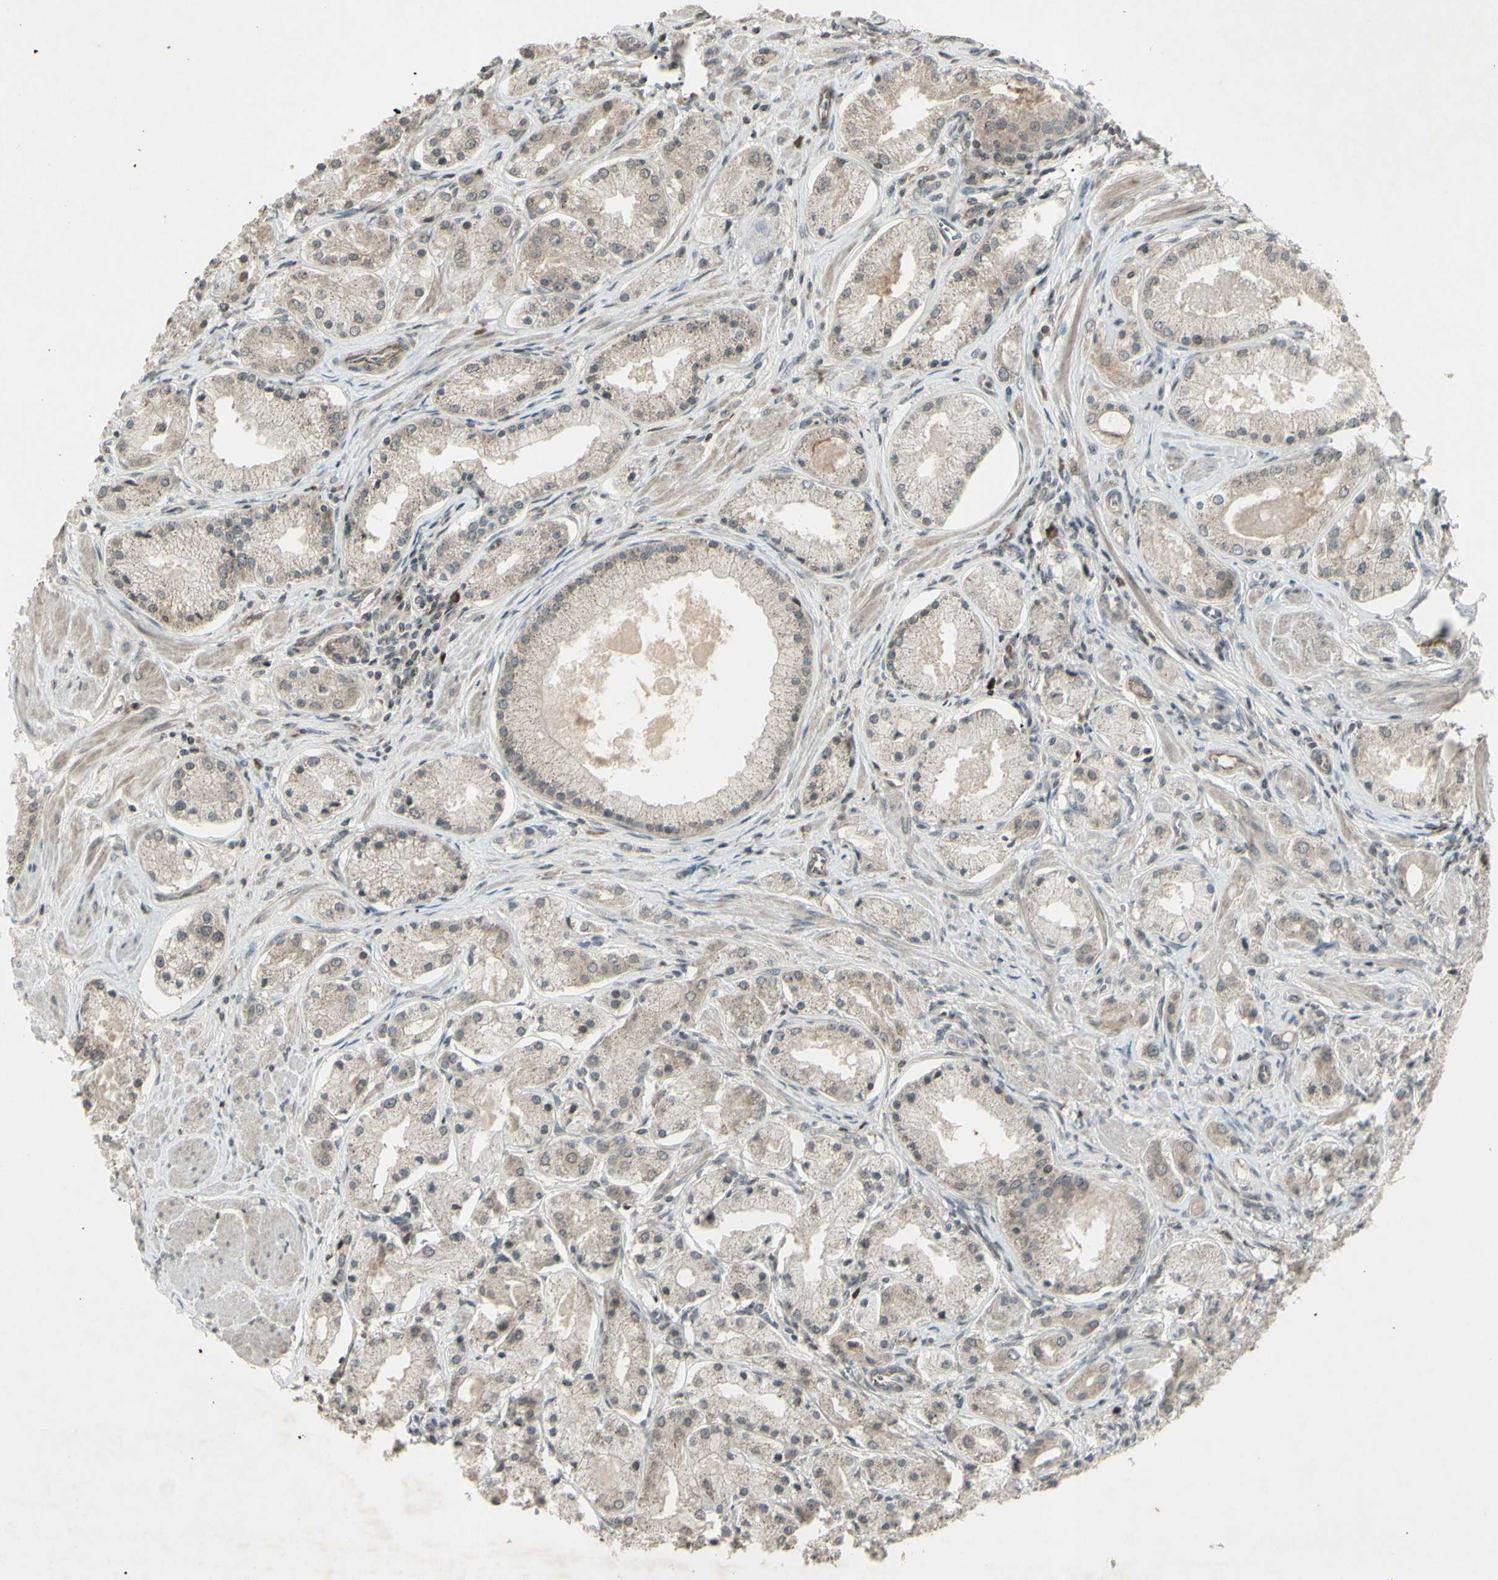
{"staining": {"intensity": "weak", "quantity": ">75%", "location": "cytoplasmic/membranous"}, "tissue": "prostate cancer", "cell_type": "Tumor cells", "image_type": "cancer", "snomed": [{"axis": "morphology", "description": "Adenocarcinoma, High grade"}, {"axis": "topography", "description": "Prostate"}], "caption": "Protein expression analysis of human prostate cancer reveals weak cytoplasmic/membranous staining in approximately >75% of tumor cells.", "gene": "BLNK", "patient": {"sex": "male", "age": 66}}